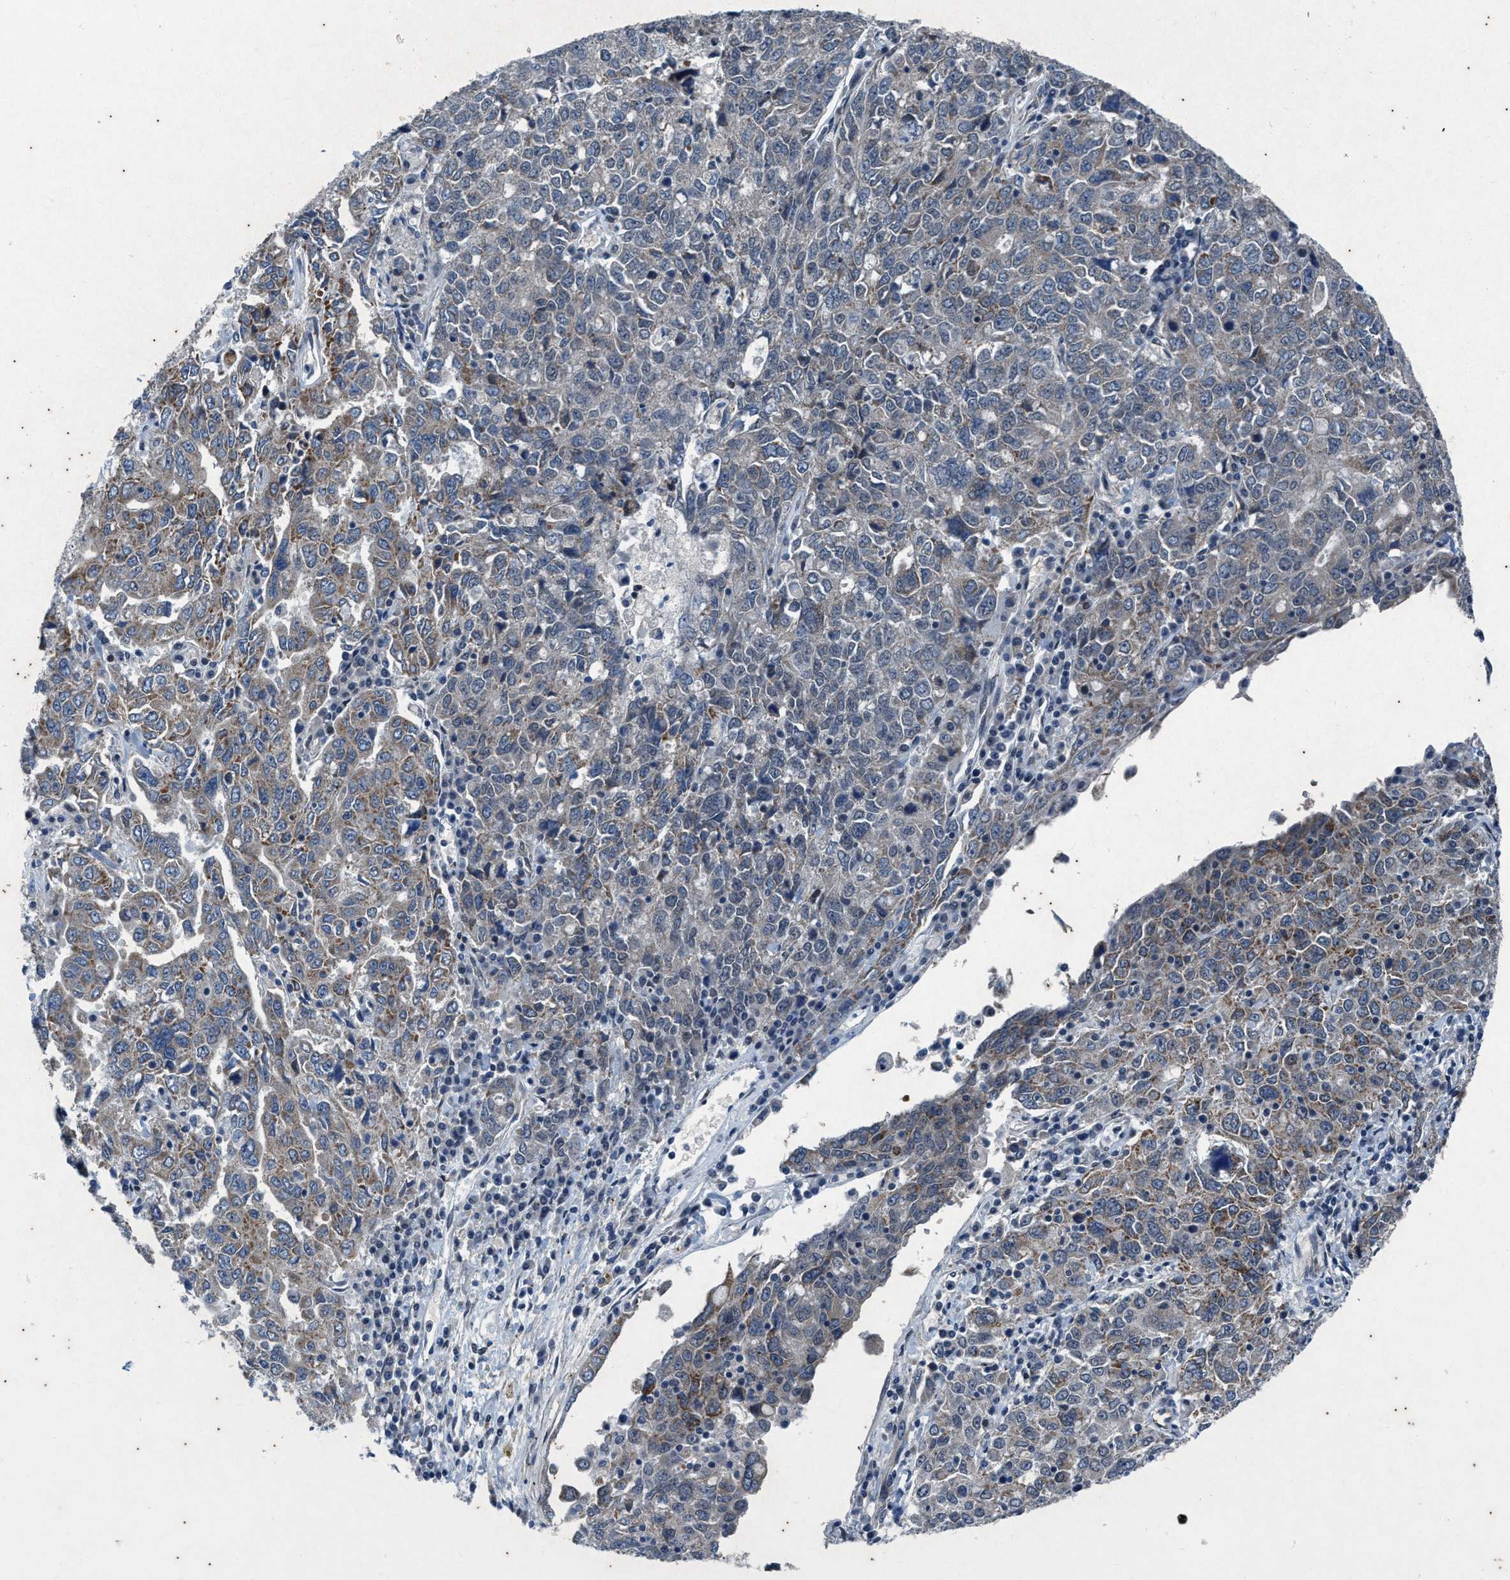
{"staining": {"intensity": "moderate", "quantity": "<25%", "location": "cytoplasmic/membranous"}, "tissue": "ovarian cancer", "cell_type": "Tumor cells", "image_type": "cancer", "snomed": [{"axis": "morphology", "description": "Carcinoma, endometroid"}, {"axis": "topography", "description": "Ovary"}], "caption": "Immunohistochemical staining of ovarian endometroid carcinoma exhibits low levels of moderate cytoplasmic/membranous protein expression in approximately <25% of tumor cells.", "gene": "KIF24", "patient": {"sex": "female", "age": 62}}